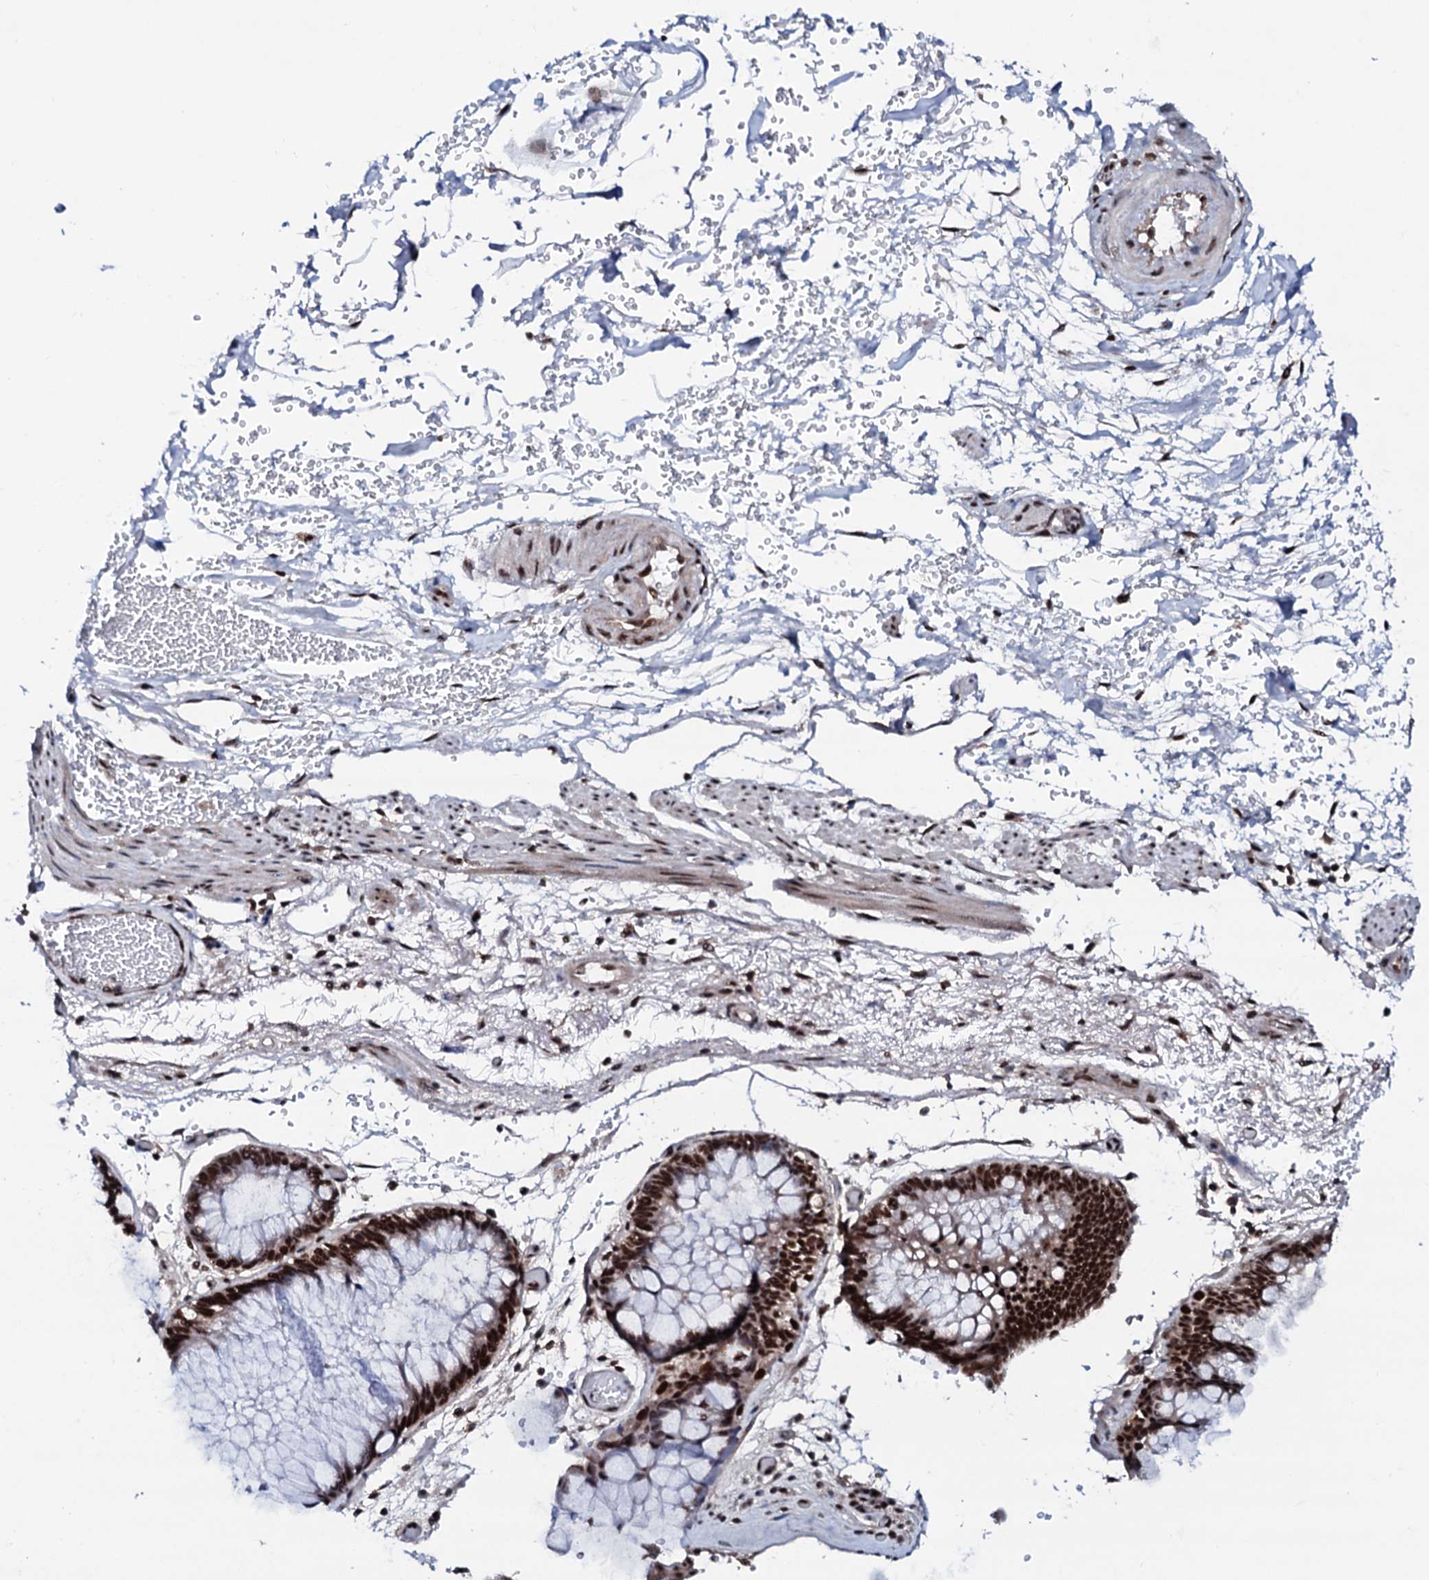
{"staining": {"intensity": "strong", "quantity": ">75%", "location": "nuclear"}, "tissue": "melanoma", "cell_type": "Tumor cells", "image_type": "cancer", "snomed": [{"axis": "morphology", "description": "Malignant melanoma, NOS"}, {"axis": "topography", "description": "Rectum"}], "caption": "Protein expression analysis of human melanoma reveals strong nuclear positivity in about >75% of tumor cells.", "gene": "PRPF18", "patient": {"sex": "female", "age": 81}}